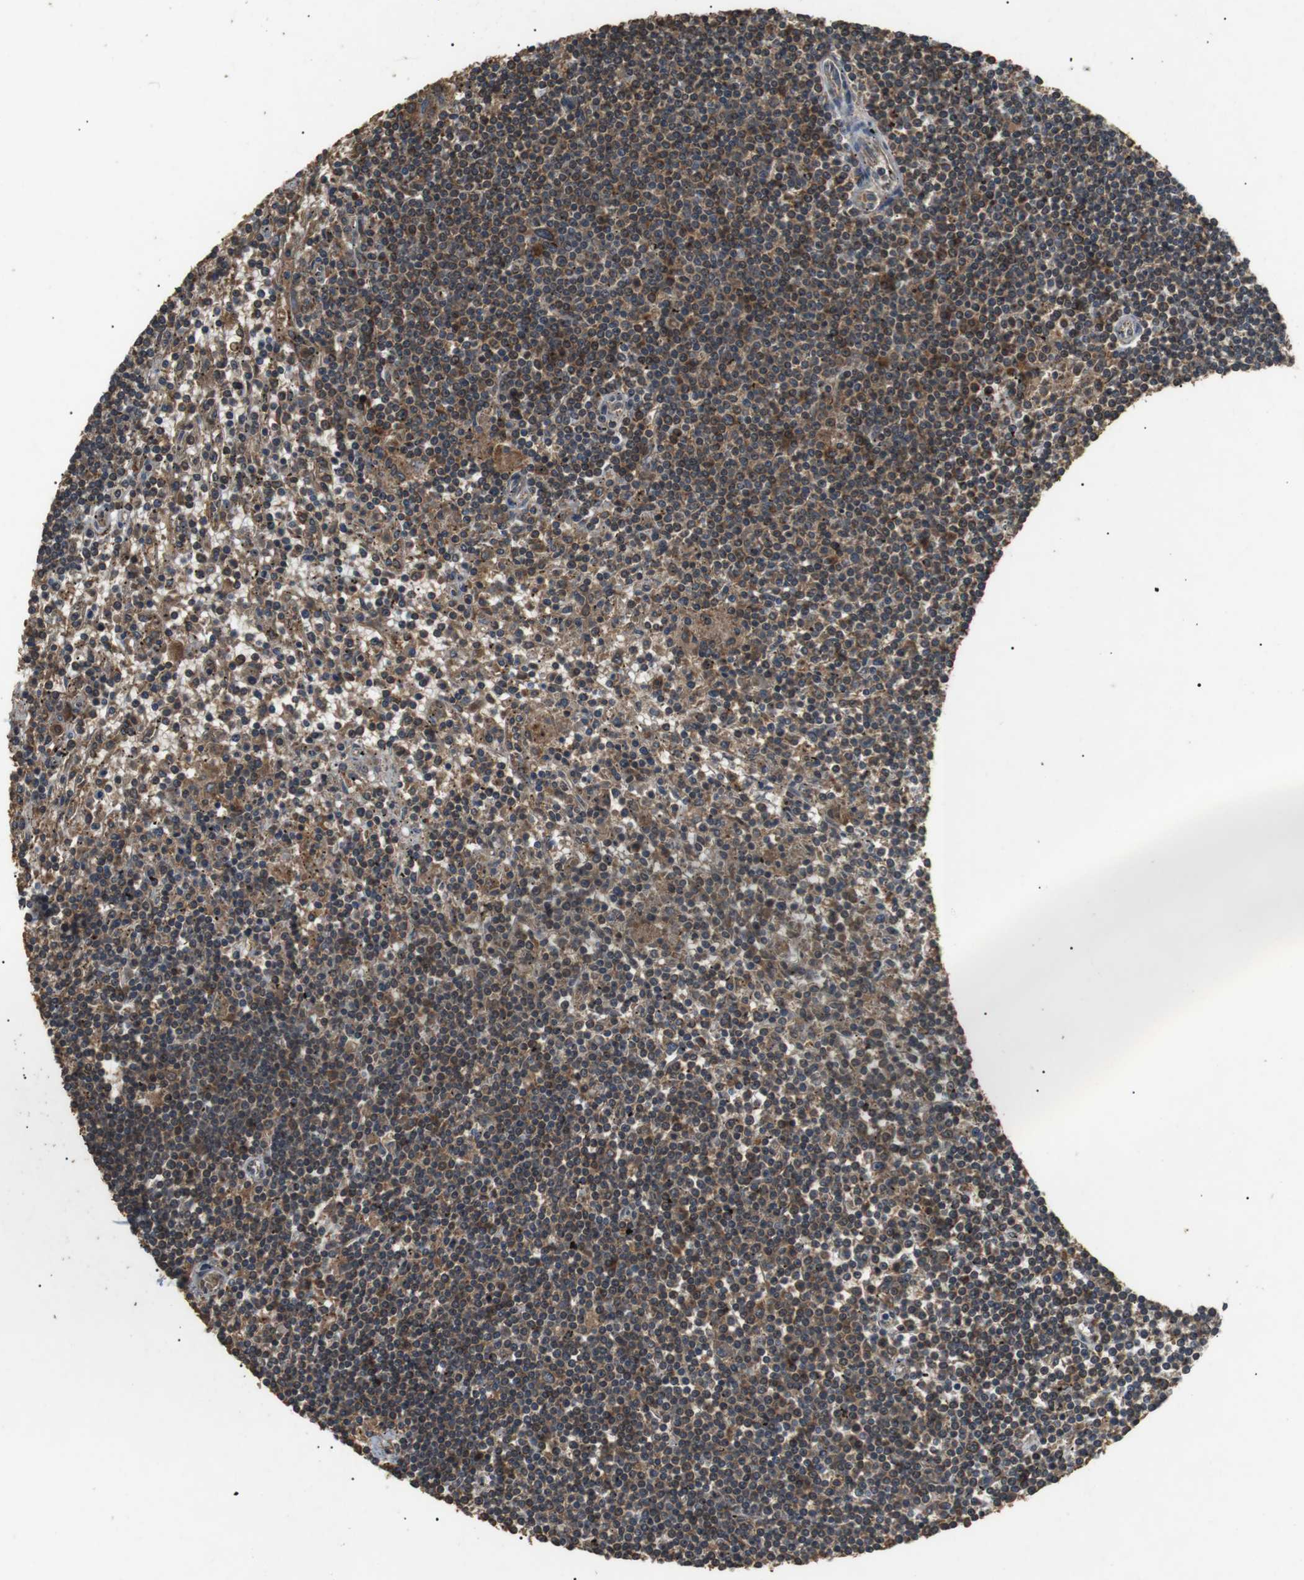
{"staining": {"intensity": "moderate", "quantity": ">75%", "location": "cytoplasmic/membranous"}, "tissue": "lymphoma", "cell_type": "Tumor cells", "image_type": "cancer", "snomed": [{"axis": "morphology", "description": "Malignant lymphoma, non-Hodgkin's type, Low grade"}, {"axis": "topography", "description": "Spleen"}], "caption": "Malignant lymphoma, non-Hodgkin's type (low-grade) stained with DAB immunohistochemistry (IHC) demonstrates medium levels of moderate cytoplasmic/membranous positivity in approximately >75% of tumor cells.", "gene": "TBC1D15", "patient": {"sex": "male", "age": 76}}